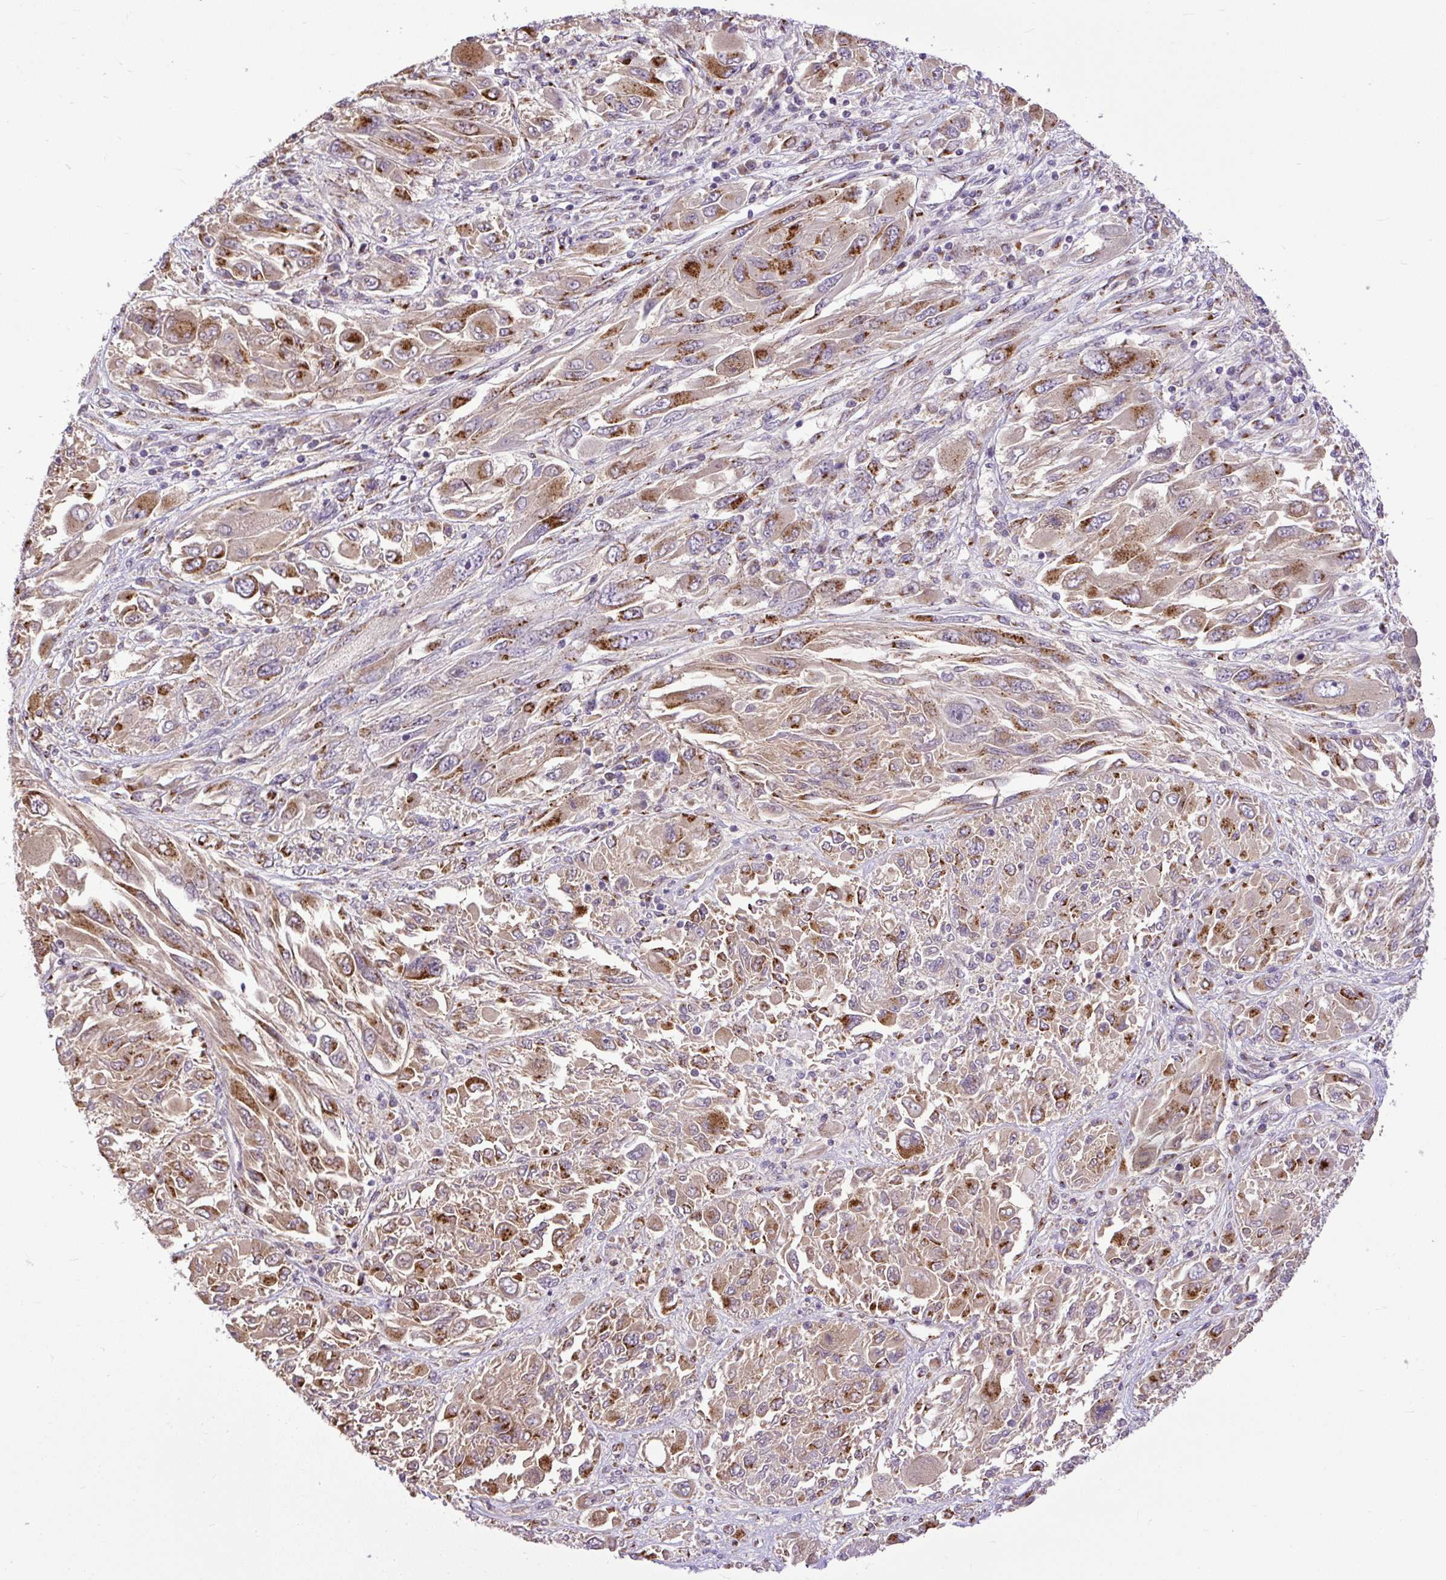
{"staining": {"intensity": "moderate", "quantity": ">75%", "location": "cytoplasmic/membranous"}, "tissue": "melanoma", "cell_type": "Tumor cells", "image_type": "cancer", "snomed": [{"axis": "morphology", "description": "Malignant melanoma, NOS"}, {"axis": "topography", "description": "Skin"}], "caption": "An image of human melanoma stained for a protein shows moderate cytoplasmic/membranous brown staining in tumor cells.", "gene": "MSMP", "patient": {"sex": "female", "age": 91}}